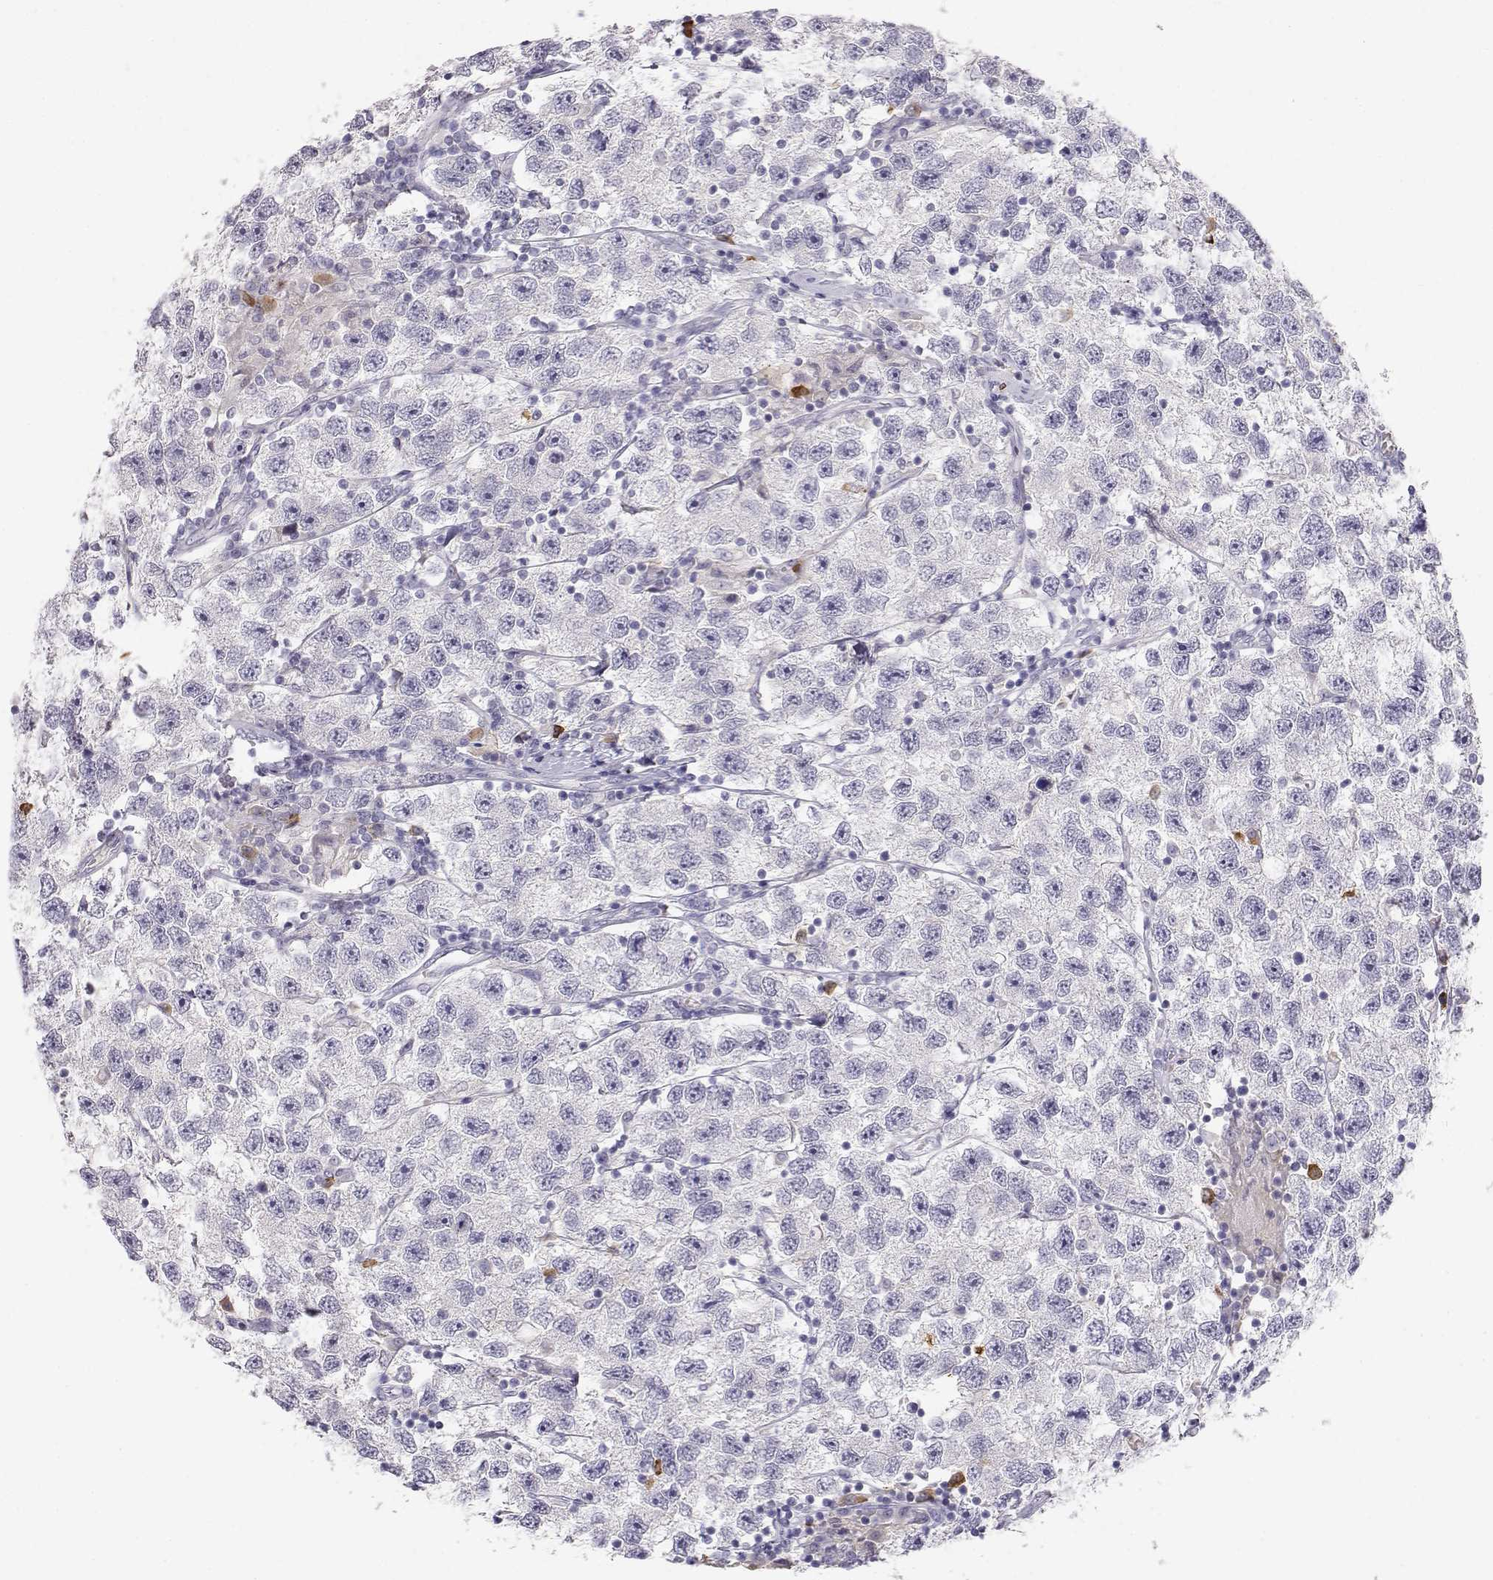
{"staining": {"intensity": "negative", "quantity": "none", "location": "none"}, "tissue": "testis cancer", "cell_type": "Tumor cells", "image_type": "cancer", "snomed": [{"axis": "morphology", "description": "Seminoma, NOS"}, {"axis": "topography", "description": "Testis"}], "caption": "Tumor cells are negative for protein expression in human testis cancer (seminoma).", "gene": "CDHR1", "patient": {"sex": "male", "age": 26}}